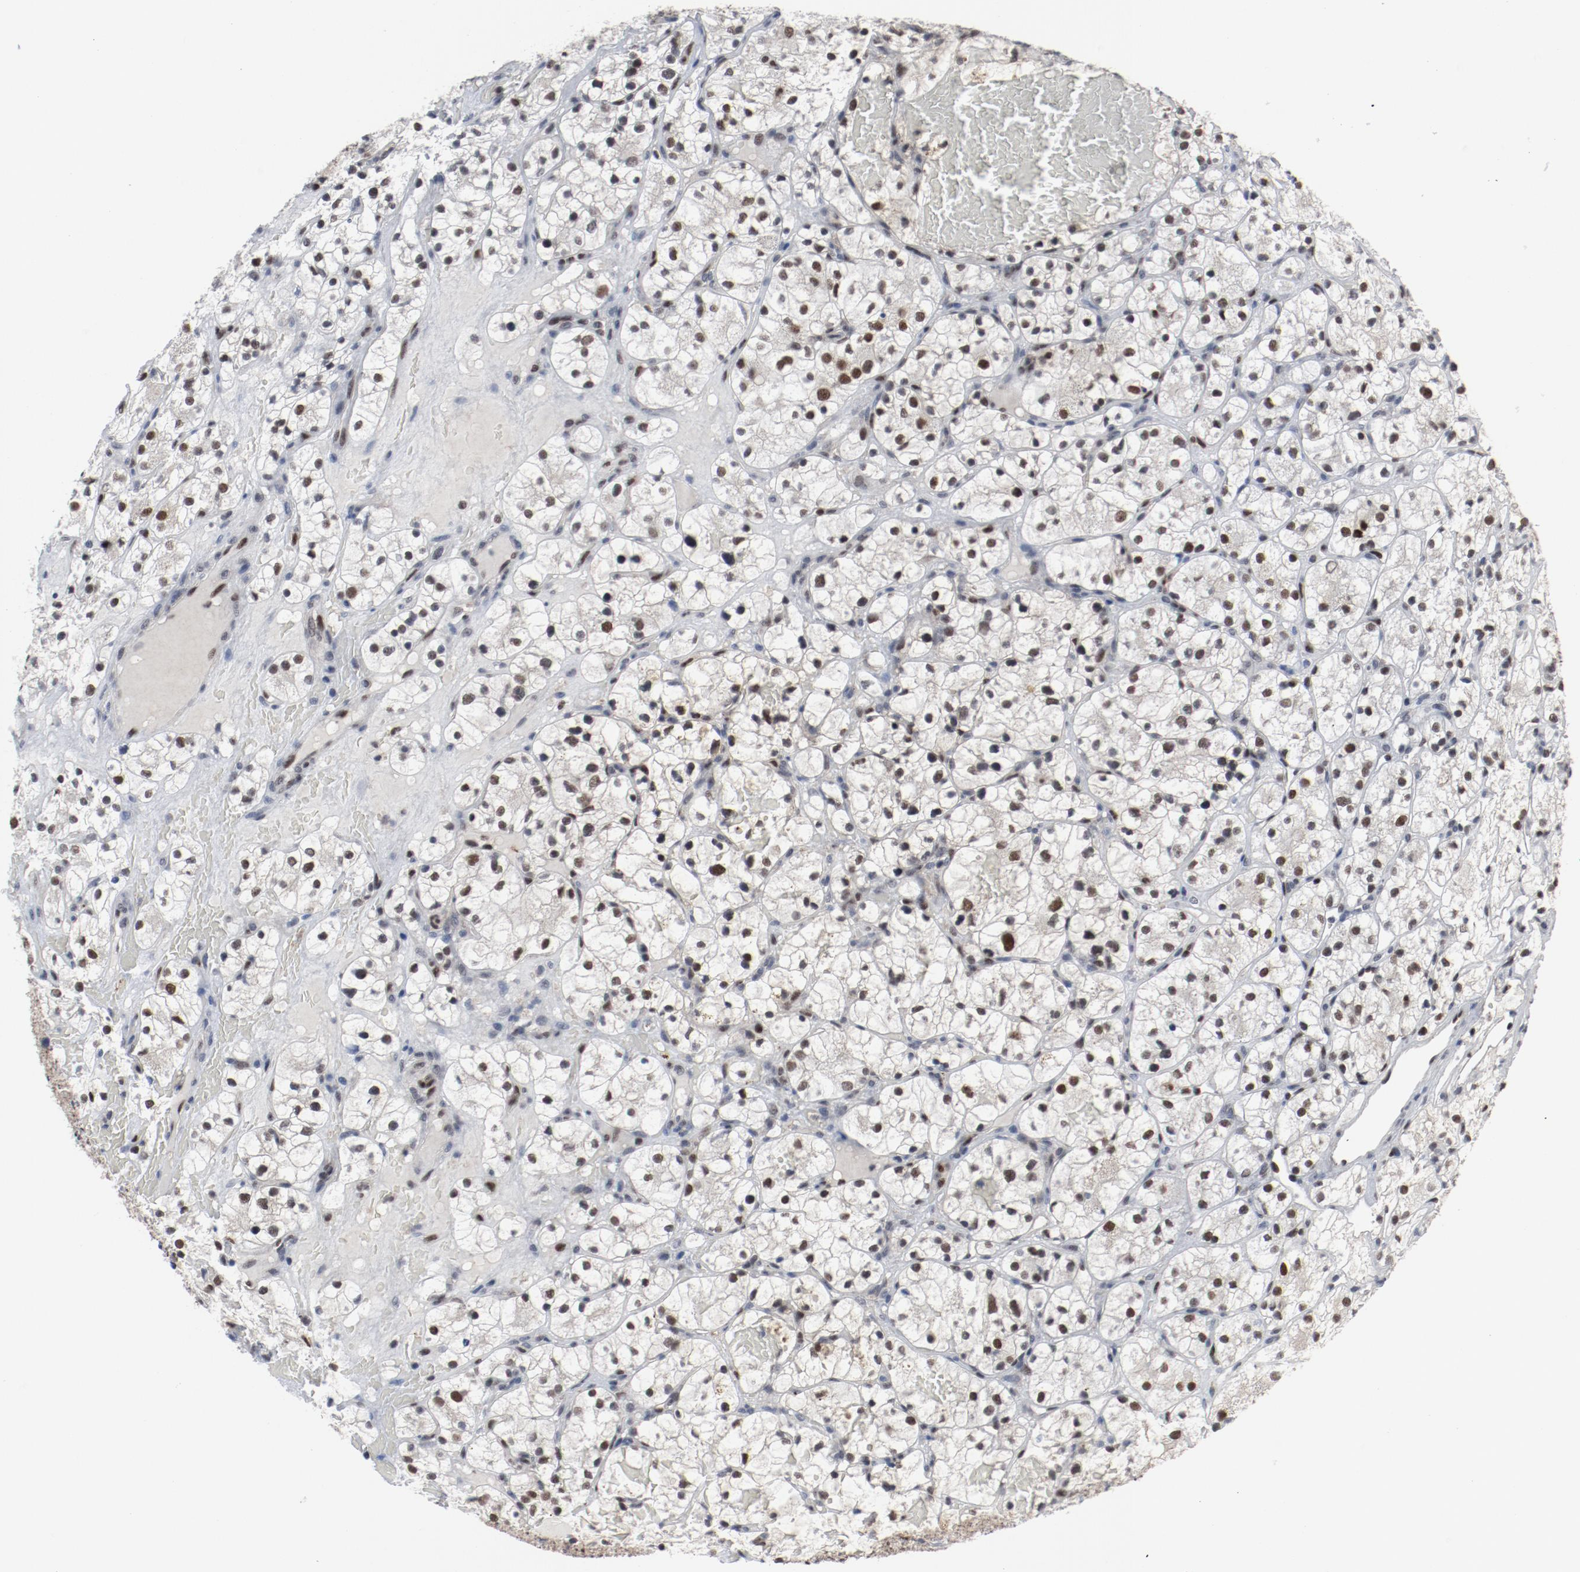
{"staining": {"intensity": "strong", "quantity": ">75%", "location": "nuclear"}, "tissue": "renal cancer", "cell_type": "Tumor cells", "image_type": "cancer", "snomed": [{"axis": "morphology", "description": "Adenocarcinoma, NOS"}, {"axis": "topography", "description": "Kidney"}], "caption": "A high amount of strong nuclear positivity is present in about >75% of tumor cells in renal adenocarcinoma tissue.", "gene": "JMJD6", "patient": {"sex": "female", "age": 60}}